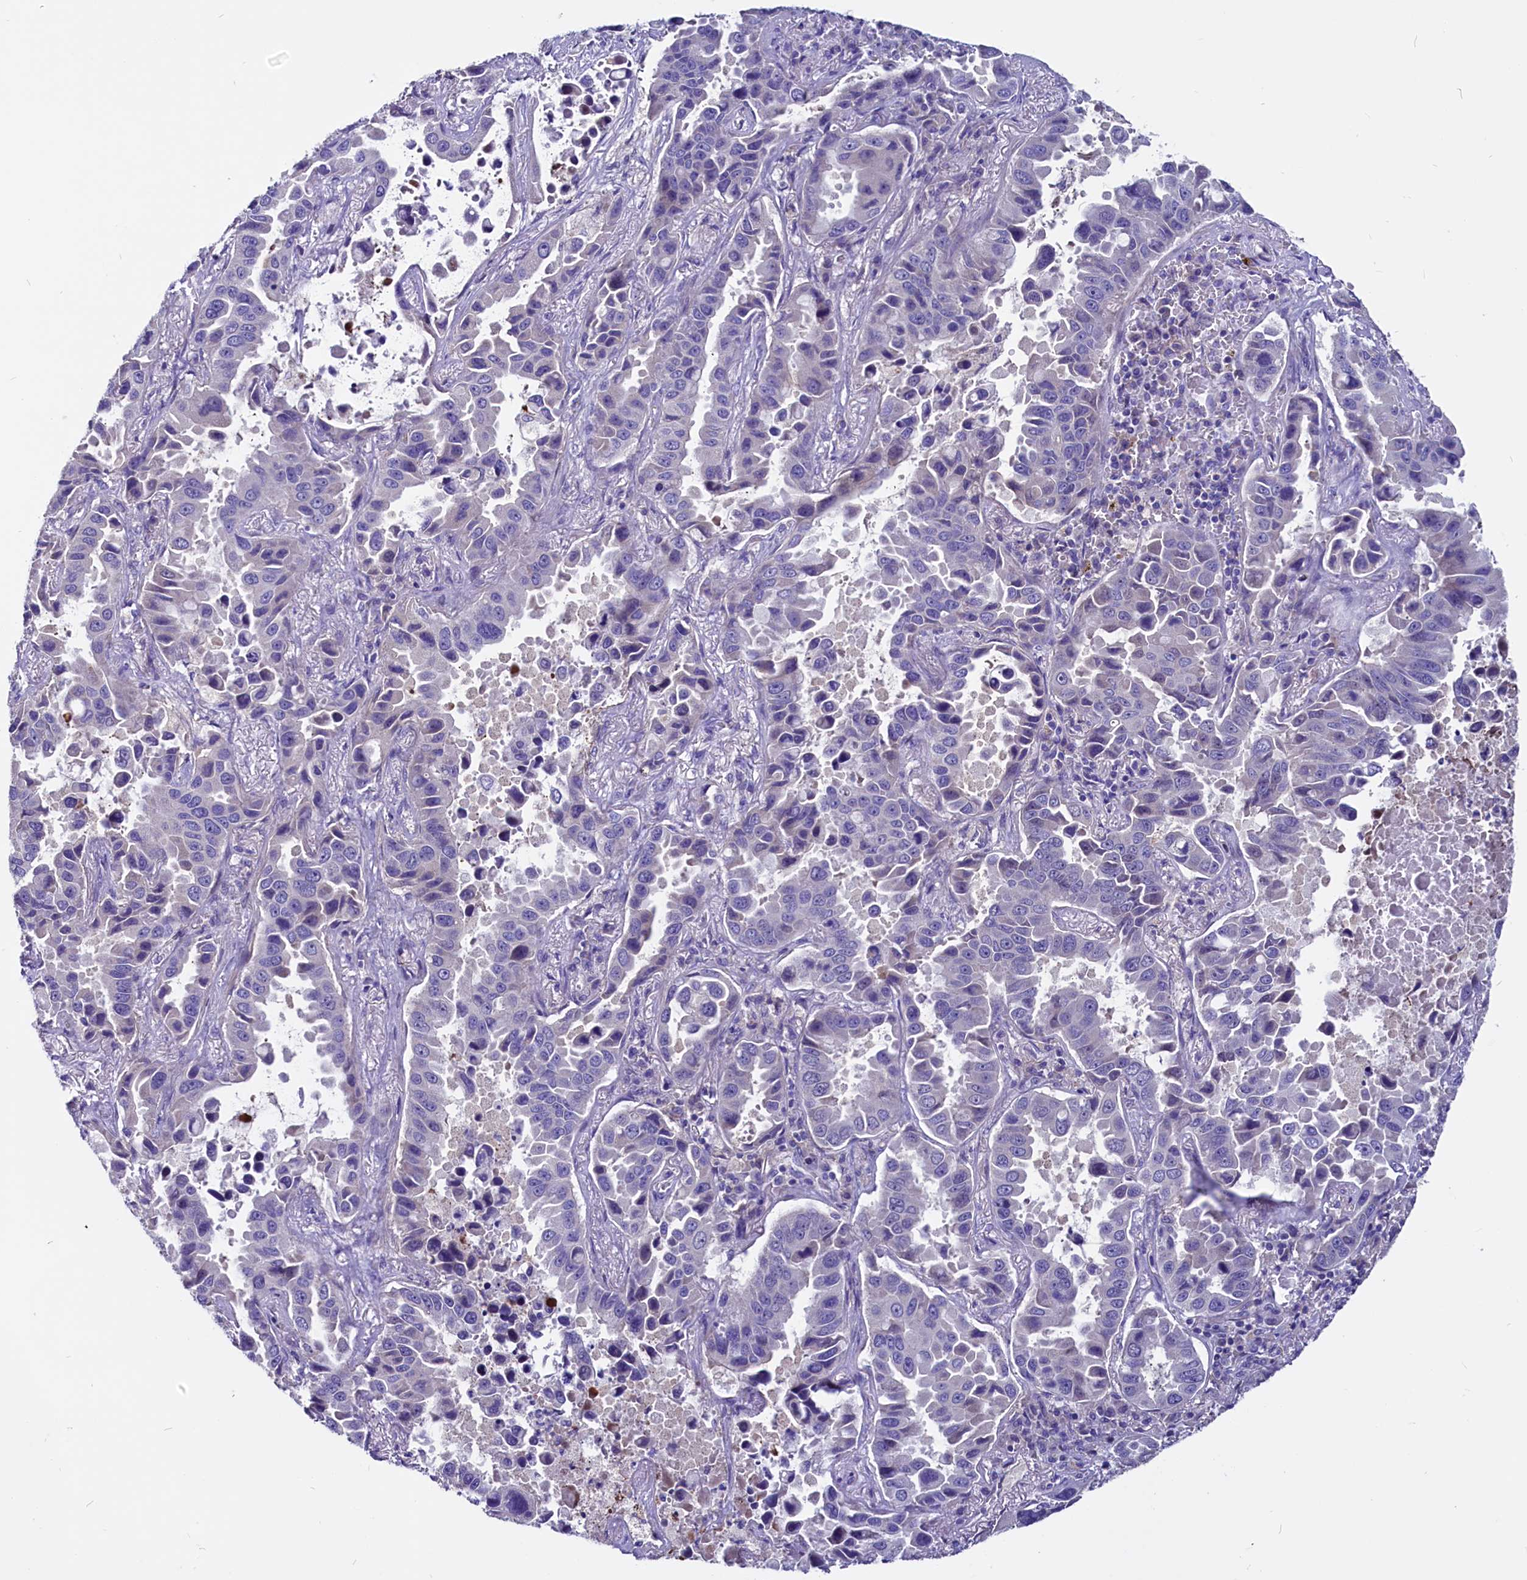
{"staining": {"intensity": "negative", "quantity": "none", "location": "none"}, "tissue": "lung cancer", "cell_type": "Tumor cells", "image_type": "cancer", "snomed": [{"axis": "morphology", "description": "Adenocarcinoma, NOS"}, {"axis": "topography", "description": "Lung"}], "caption": "Immunohistochemistry (IHC) photomicrograph of lung cancer (adenocarcinoma) stained for a protein (brown), which displays no positivity in tumor cells. (IHC, brightfield microscopy, high magnification).", "gene": "CCBE1", "patient": {"sex": "male", "age": 64}}